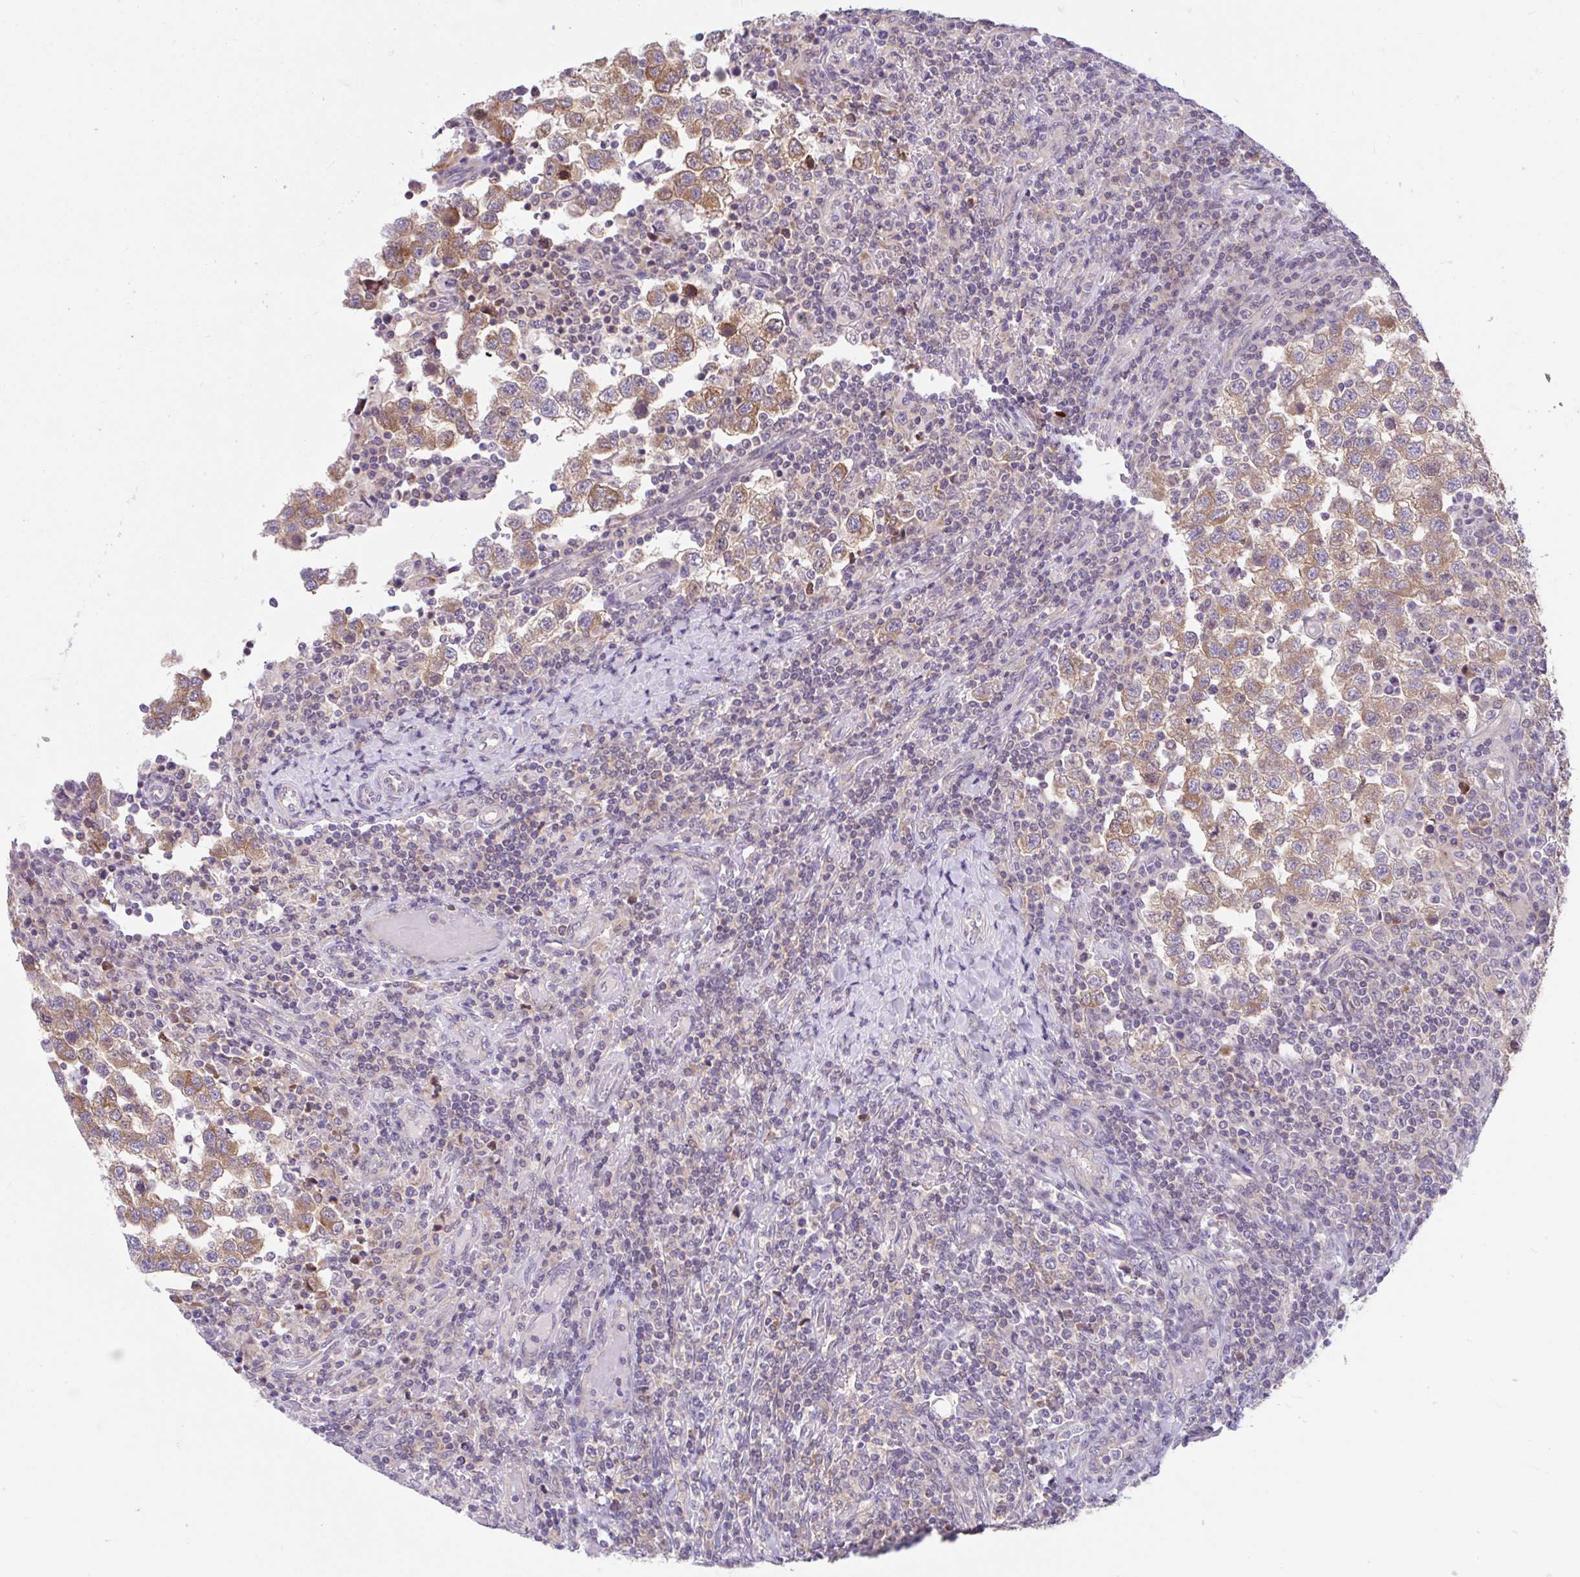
{"staining": {"intensity": "moderate", "quantity": ">75%", "location": "cytoplasmic/membranous"}, "tissue": "testis cancer", "cell_type": "Tumor cells", "image_type": "cancer", "snomed": [{"axis": "morphology", "description": "Seminoma, NOS"}, {"axis": "topography", "description": "Testis"}], "caption": "Immunohistochemical staining of human testis seminoma displays medium levels of moderate cytoplasmic/membranous protein expression in about >75% of tumor cells.", "gene": "RALBP1", "patient": {"sex": "male", "age": 34}}